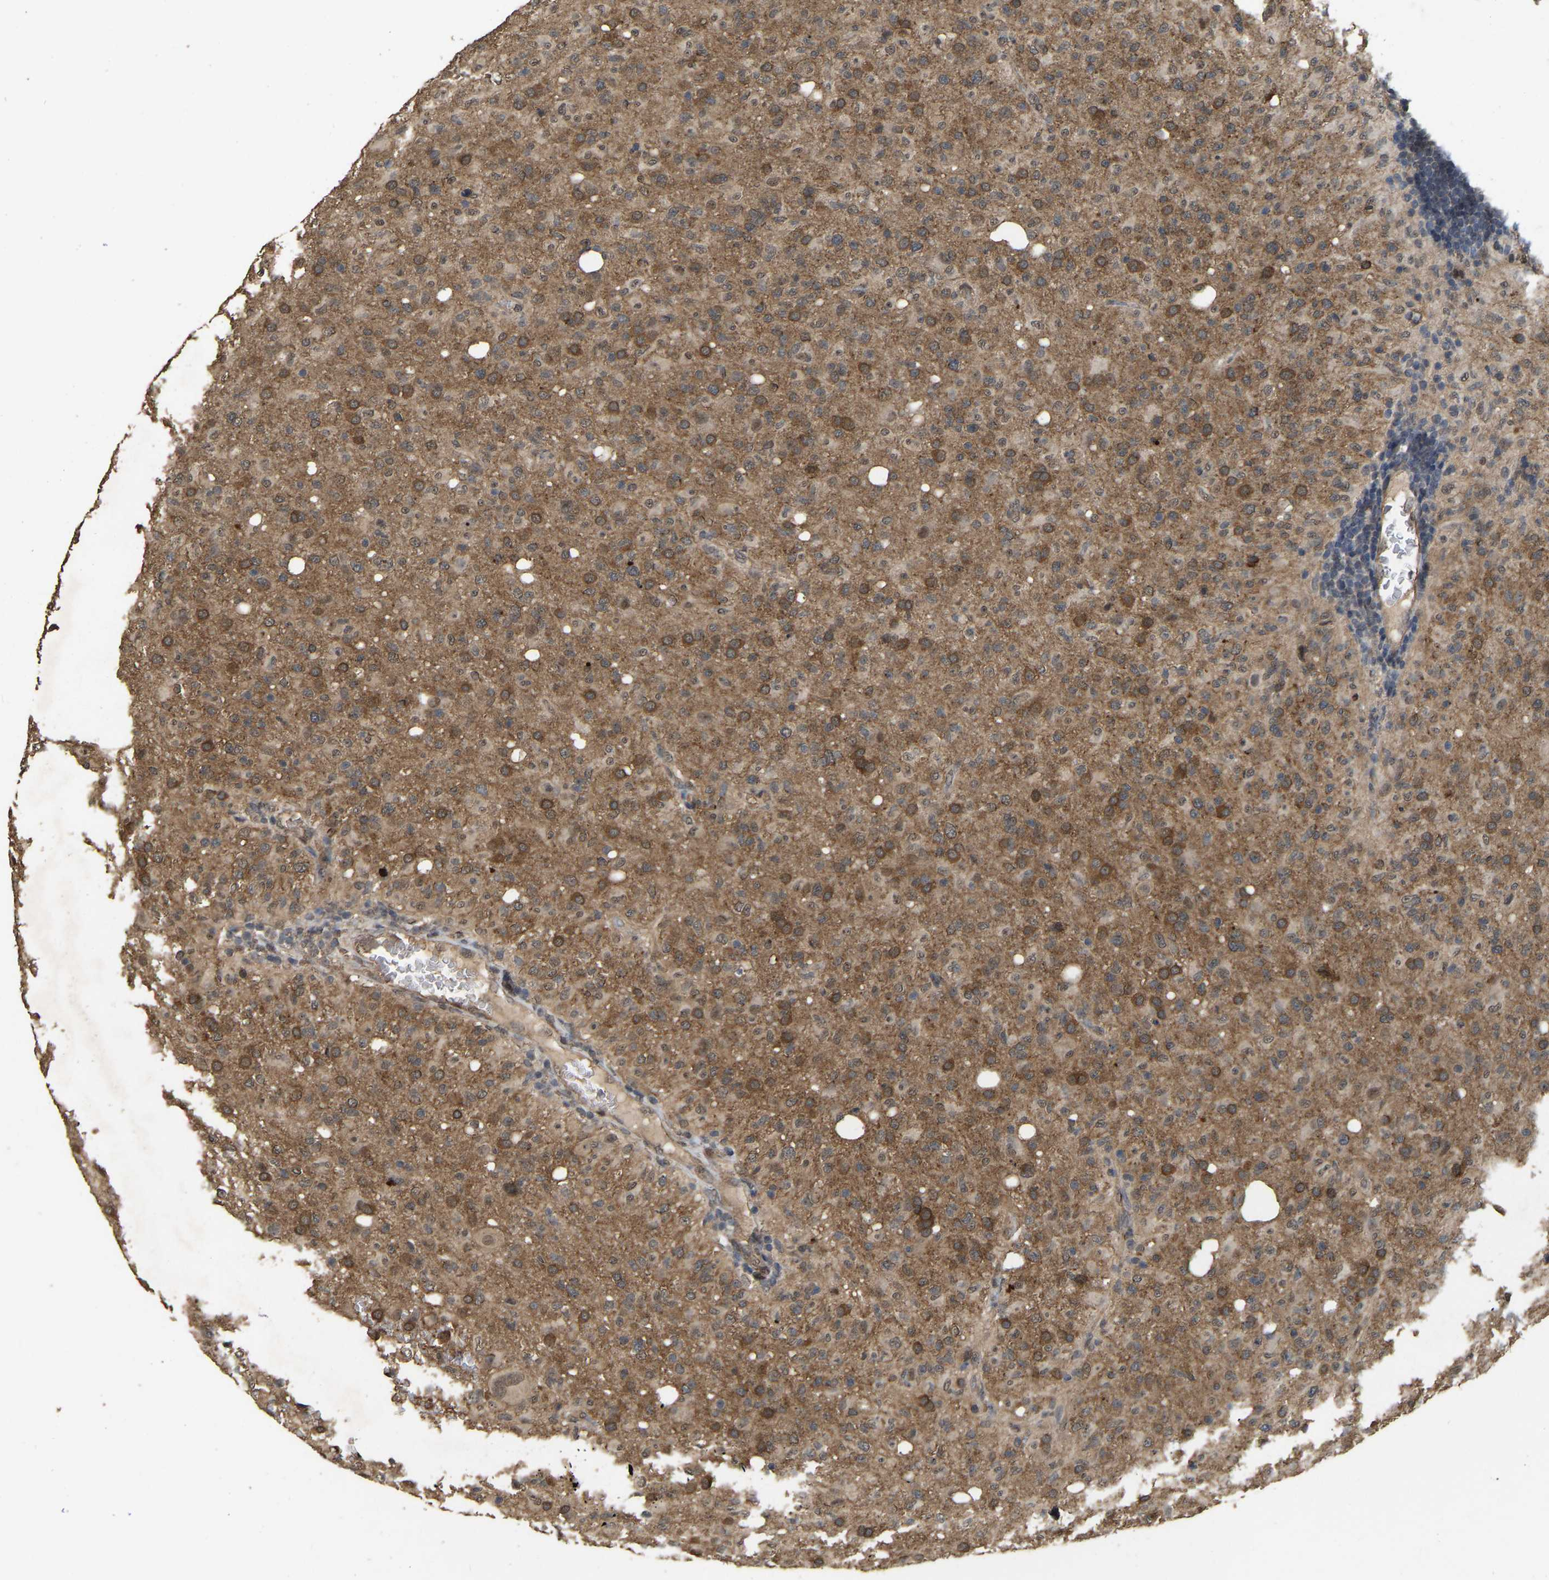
{"staining": {"intensity": "moderate", "quantity": ">75%", "location": "cytoplasmic/membranous"}, "tissue": "glioma", "cell_type": "Tumor cells", "image_type": "cancer", "snomed": [{"axis": "morphology", "description": "Glioma, malignant, High grade"}, {"axis": "topography", "description": "Brain"}], "caption": "Glioma stained for a protein (brown) displays moderate cytoplasmic/membranous positive positivity in about >75% of tumor cells.", "gene": "ARHGAP23", "patient": {"sex": "female", "age": 57}}